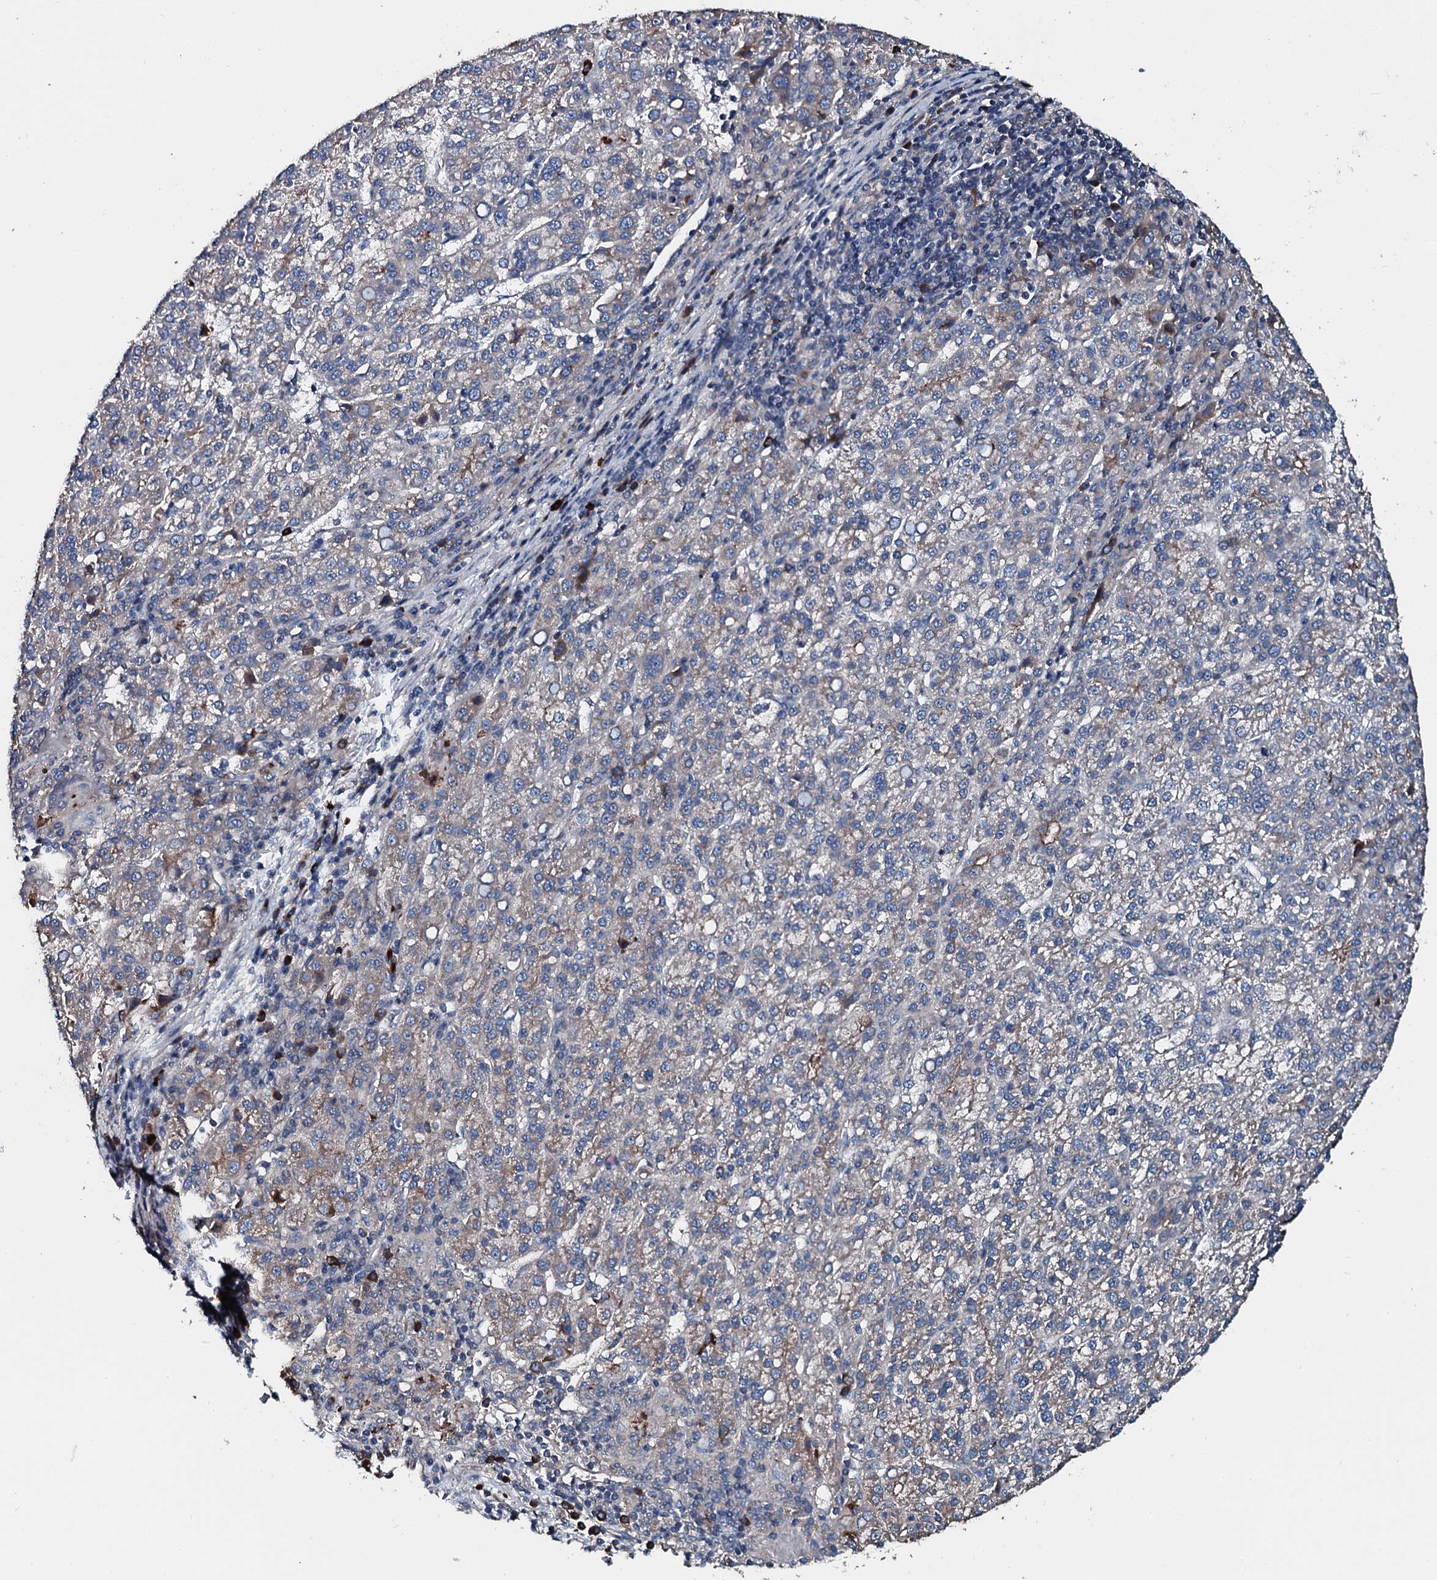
{"staining": {"intensity": "negative", "quantity": "none", "location": "none"}, "tissue": "liver cancer", "cell_type": "Tumor cells", "image_type": "cancer", "snomed": [{"axis": "morphology", "description": "Carcinoma, Hepatocellular, NOS"}, {"axis": "topography", "description": "Liver"}], "caption": "Hepatocellular carcinoma (liver) stained for a protein using immunohistochemistry (IHC) demonstrates no expression tumor cells.", "gene": "AARS1", "patient": {"sex": "female", "age": 58}}